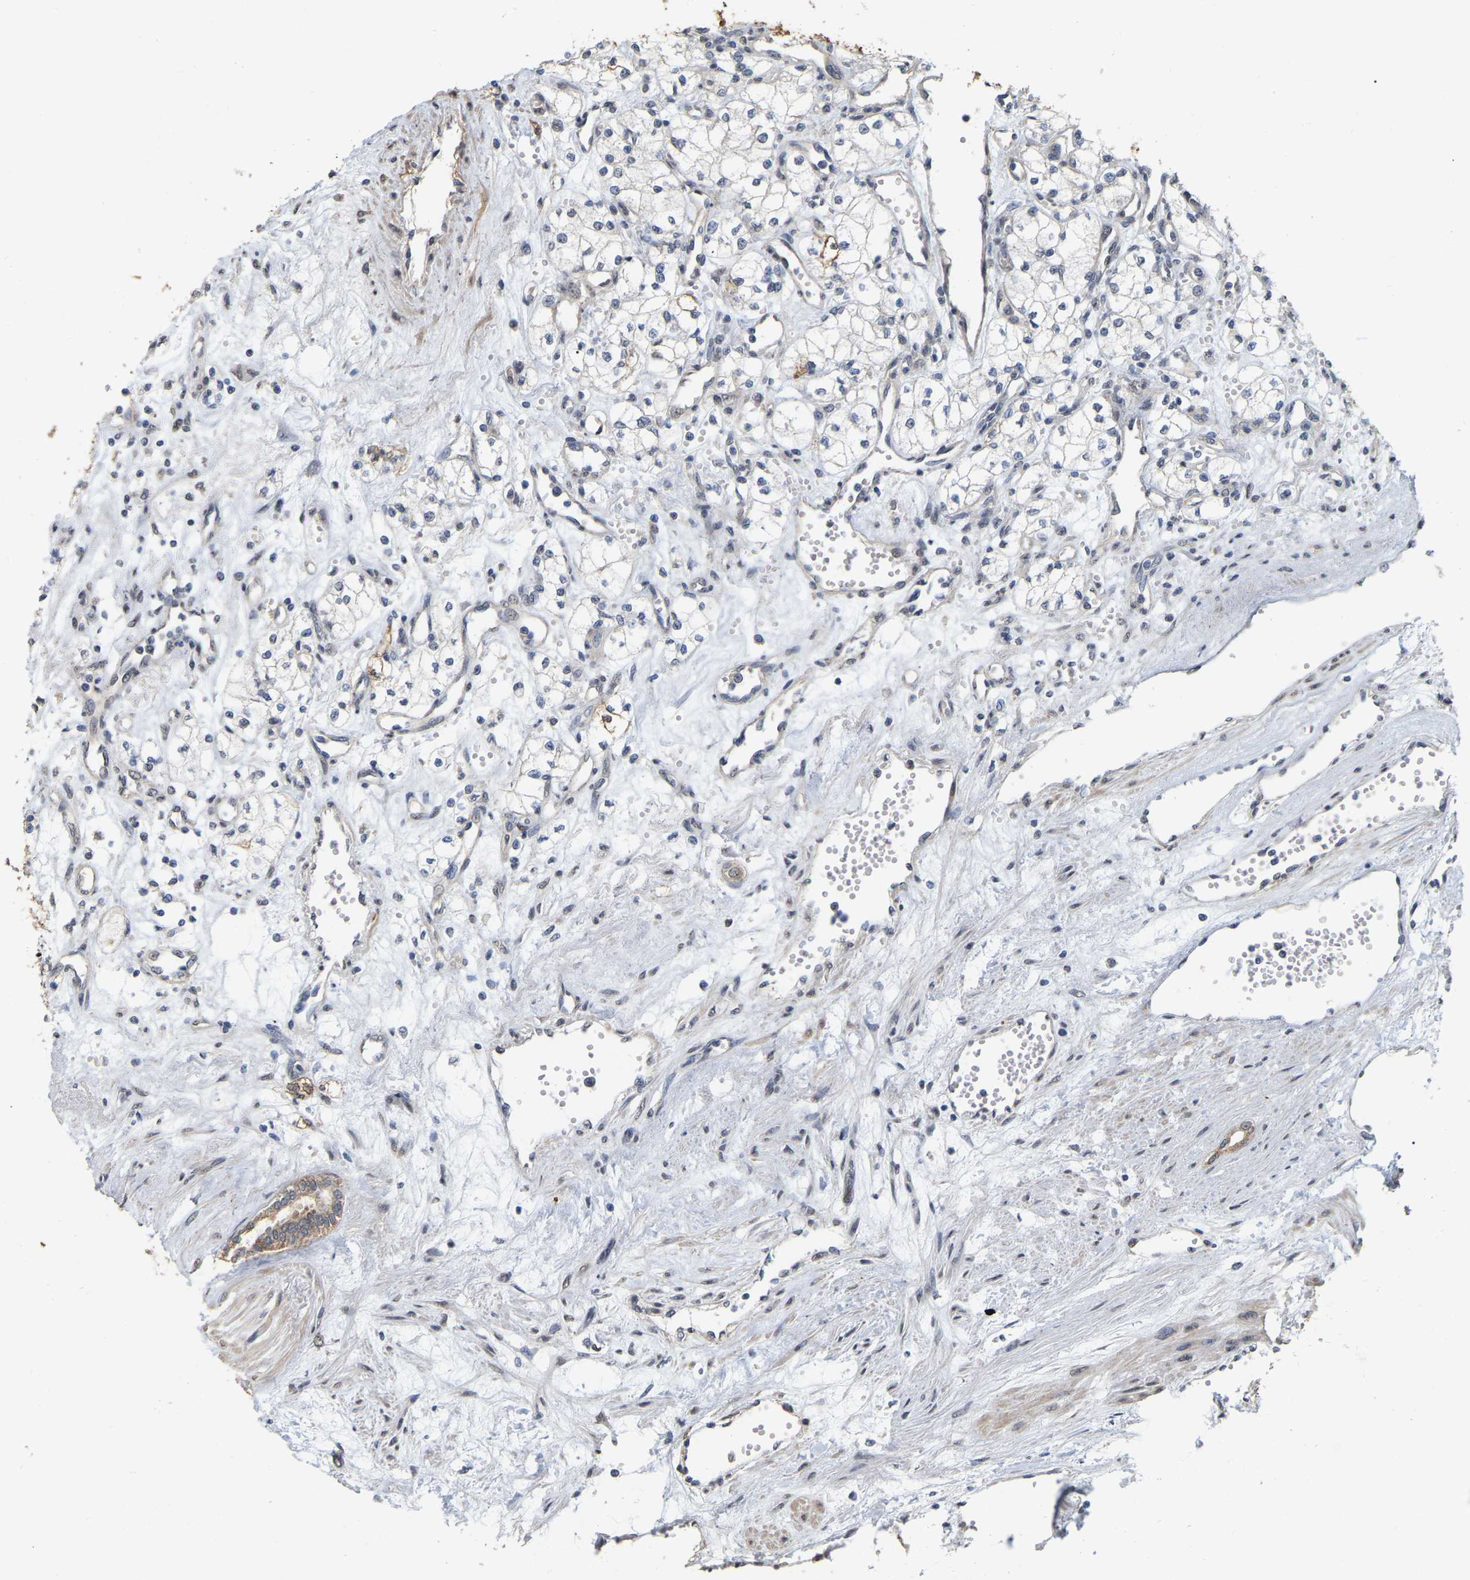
{"staining": {"intensity": "negative", "quantity": "none", "location": "none"}, "tissue": "renal cancer", "cell_type": "Tumor cells", "image_type": "cancer", "snomed": [{"axis": "morphology", "description": "Adenocarcinoma, NOS"}, {"axis": "topography", "description": "Kidney"}], "caption": "Immunohistochemical staining of human adenocarcinoma (renal) exhibits no significant positivity in tumor cells.", "gene": "RUVBL1", "patient": {"sex": "male", "age": 59}}